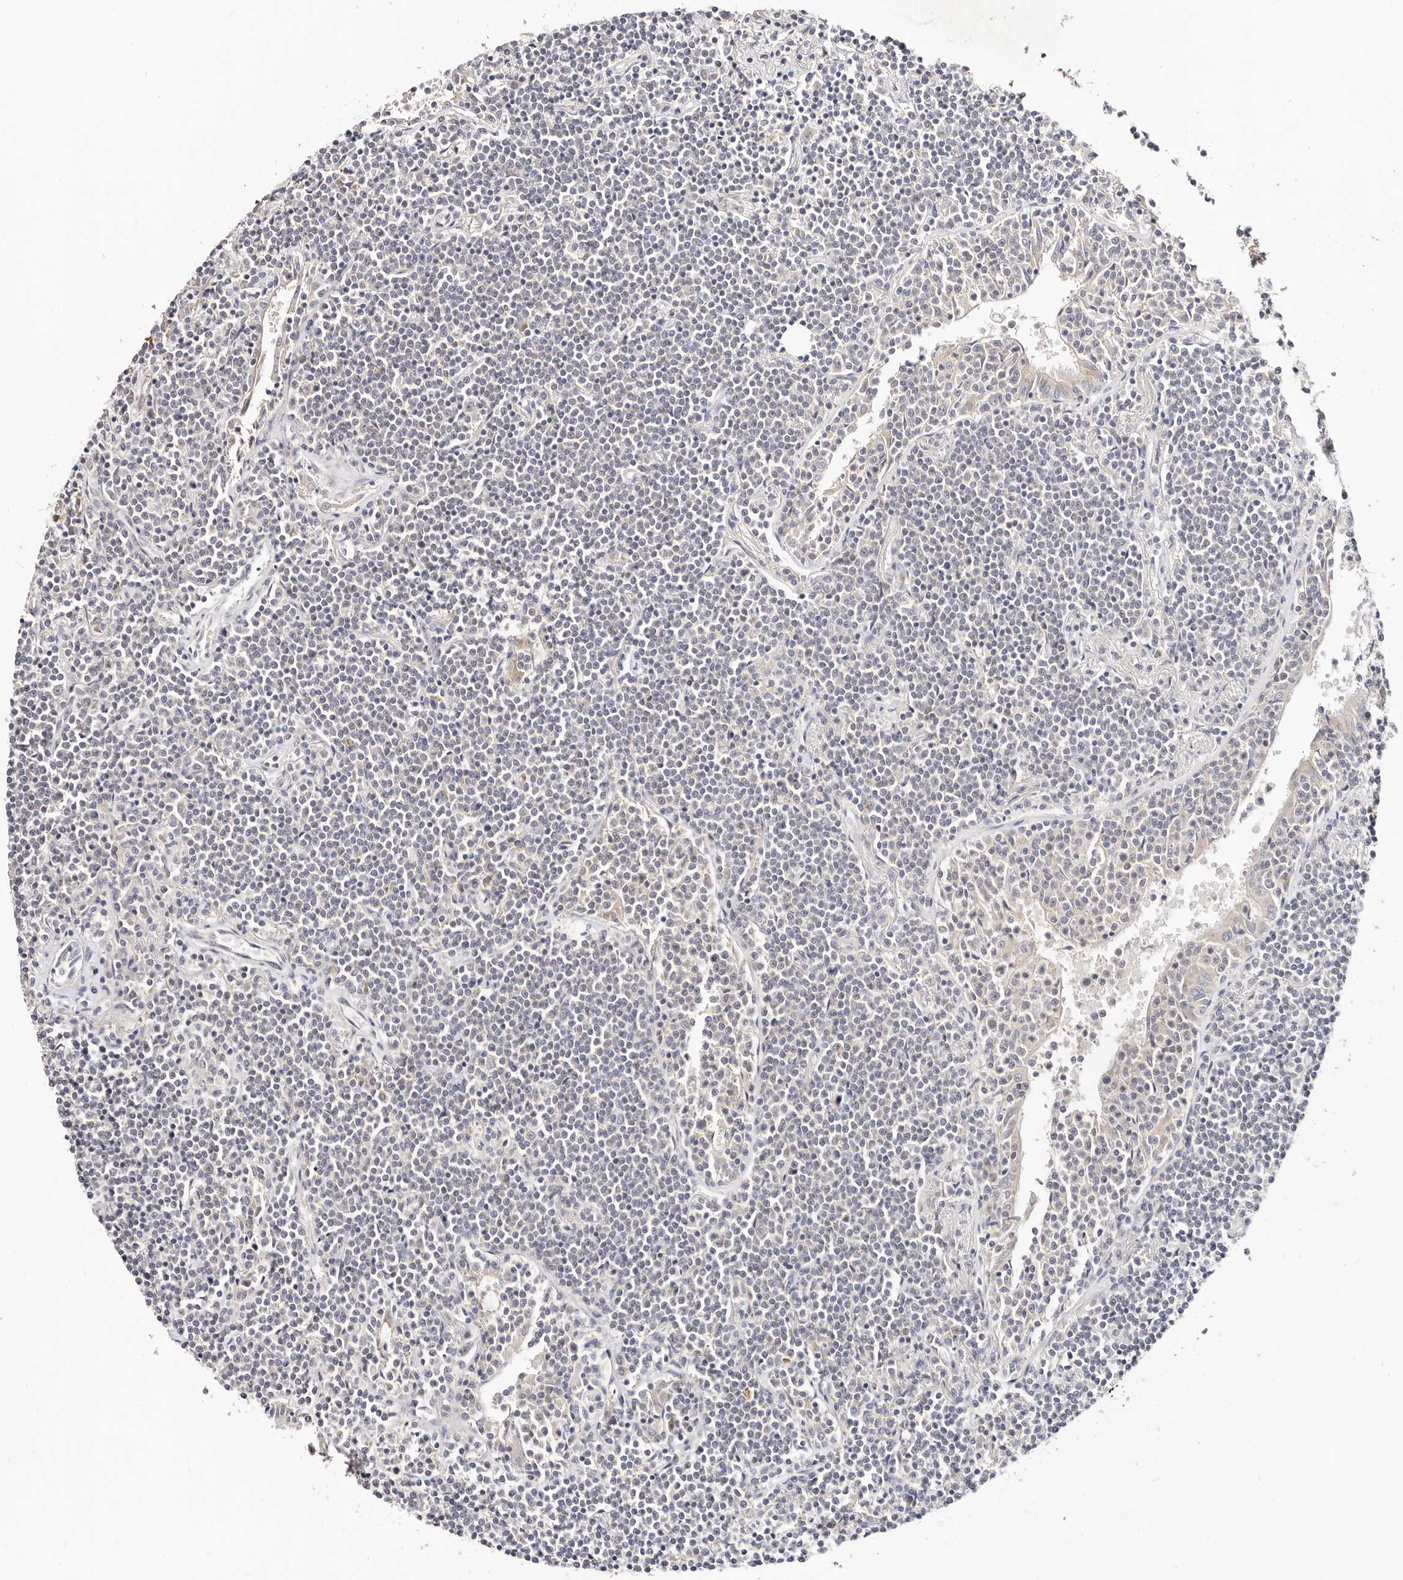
{"staining": {"intensity": "negative", "quantity": "none", "location": "none"}, "tissue": "lymphoma", "cell_type": "Tumor cells", "image_type": "cancer", "snomed": [{"axis": "morphology", "description": "Malignant lymphoma, non-Hodgkin's type, Low grade"}, {"axis": "topography", "description": "Lung"}], "caption": "The image shows no significant expression in tumor cells of lymphoma. (DAB immunohistochemistry (IHC), high magnification).", "gene": "VIPAS39", "patient": {"sex": "female", "age": 71}}